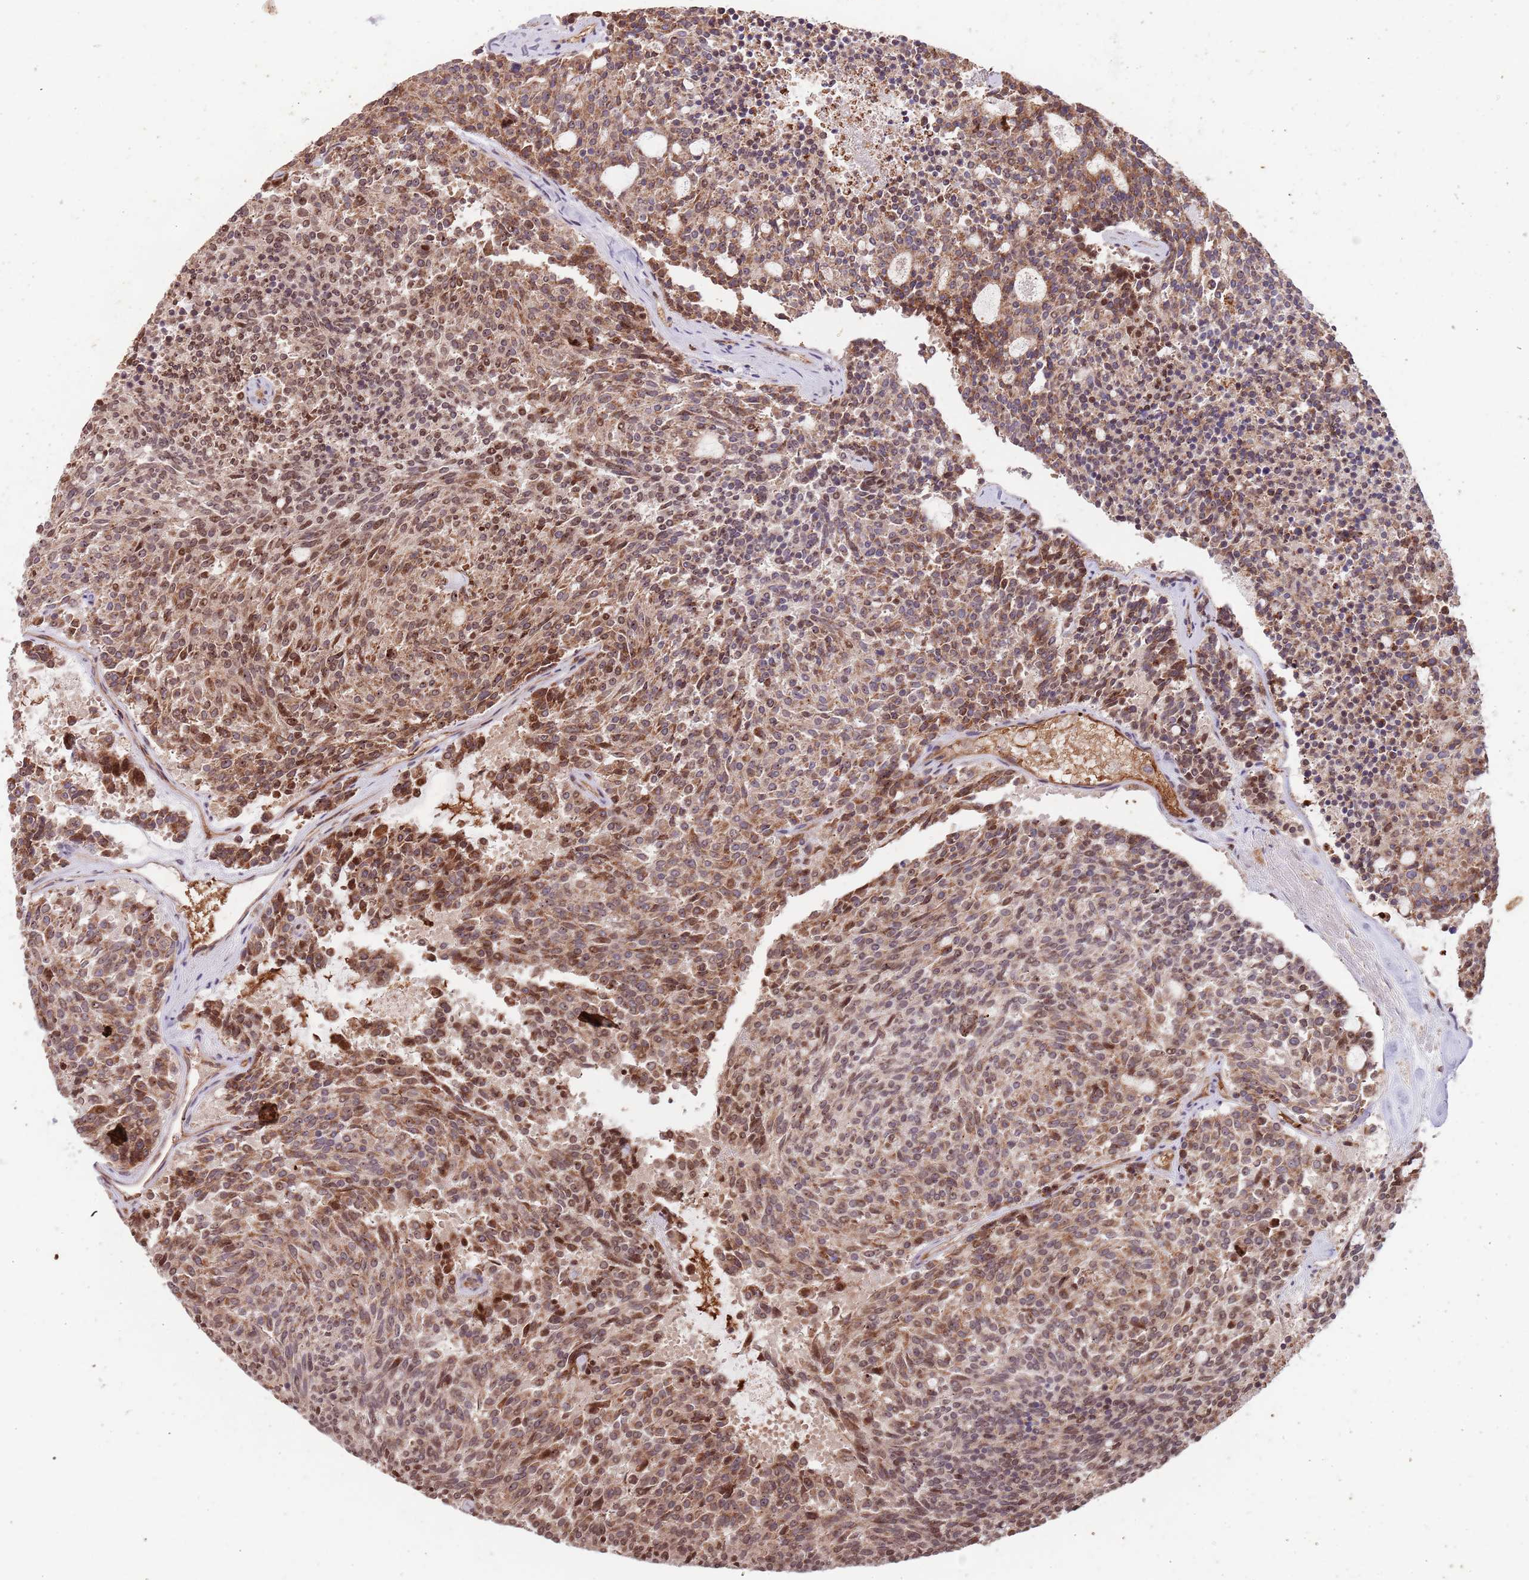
{"staining": {"intensity": "moderate", "quantity": ">75%", "location": "cytoplasmic/membranous,nuclear"}, "tissue": "carcinoid", "cell_type": "Tumor cells", "image_type": "cancer", "snomed": [{"axis": "morphology", "description": "Carcinoid, malignant, NOS"}, {"axis": "topography", "description": "Pancreas"}], "caption": "A histopathology image showing moderate cytoplasmic/membranous and nuclear staining in approximately >75% of tumor cells in carcinoid, as visualized by brown immunohistochemical staining.", "gene": "DCHS1", "patient": {"sex": "female", "age": 54}}